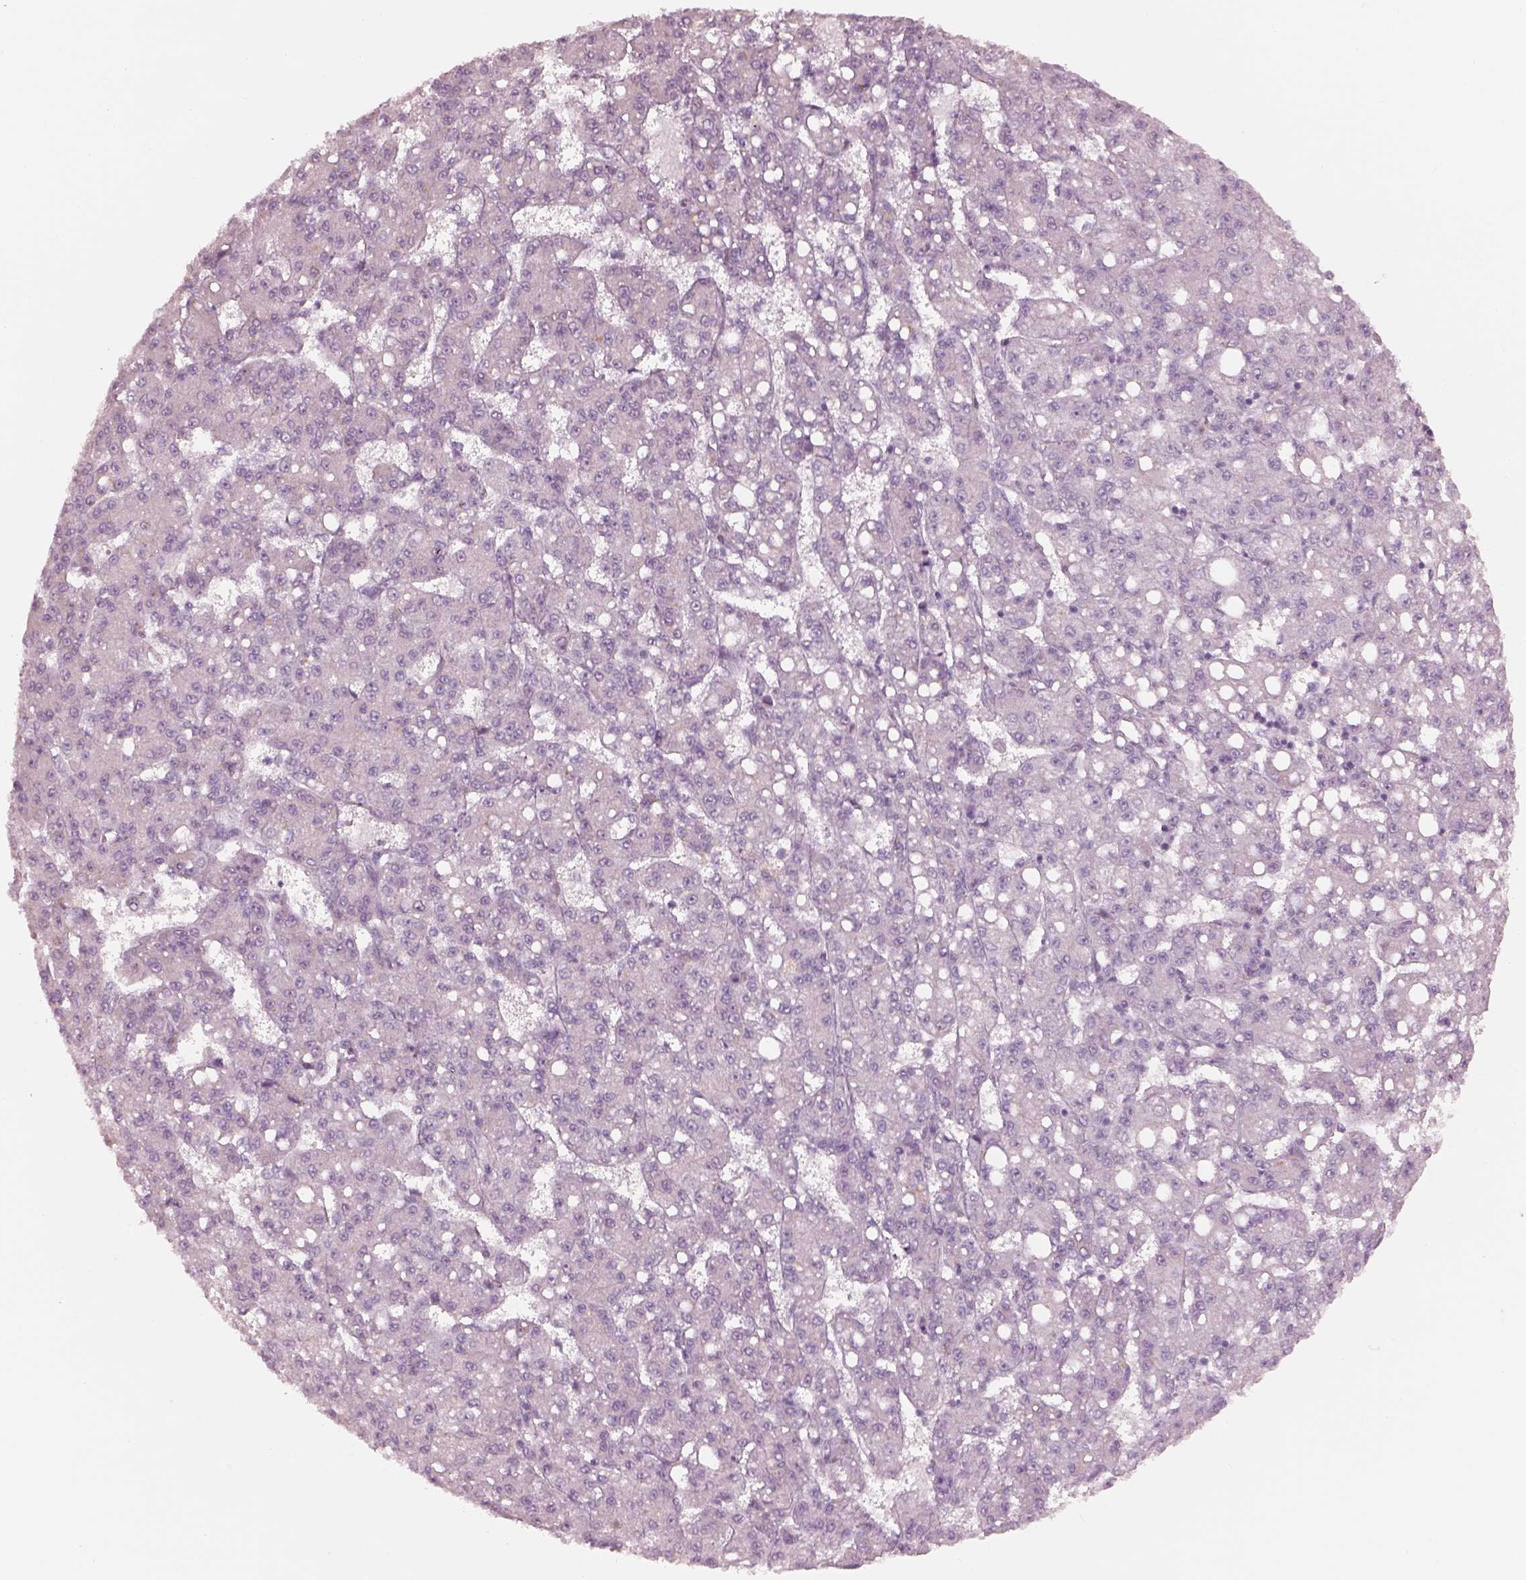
{"staining": {"intensity": "negative", "quantity": "none", "location": "none"}, "tissue": "liver cancer", "cell_type": "Tumor cells", "image_type": "cancer", "snomed": [{"axis": "morphology", "description": "Carcinoma, Hepatocellular, NOS"}, {"axis": "topography", "description": "Liver"}], "caption": "High power microscopy photomicrograph of an immunohistochemistry (IHC) image of liver hepatocellular carcinoma, revealing no significant positivity in tumor cells. (Stains: DAB (3,3'-diaminobenzidine) immunohistochemistry with hematoxylin counter stain, Microscopy: brightfield microscopy at high magnification).", "gene": "RSPH9", "patient": {"sex": "female", "age": 65}}